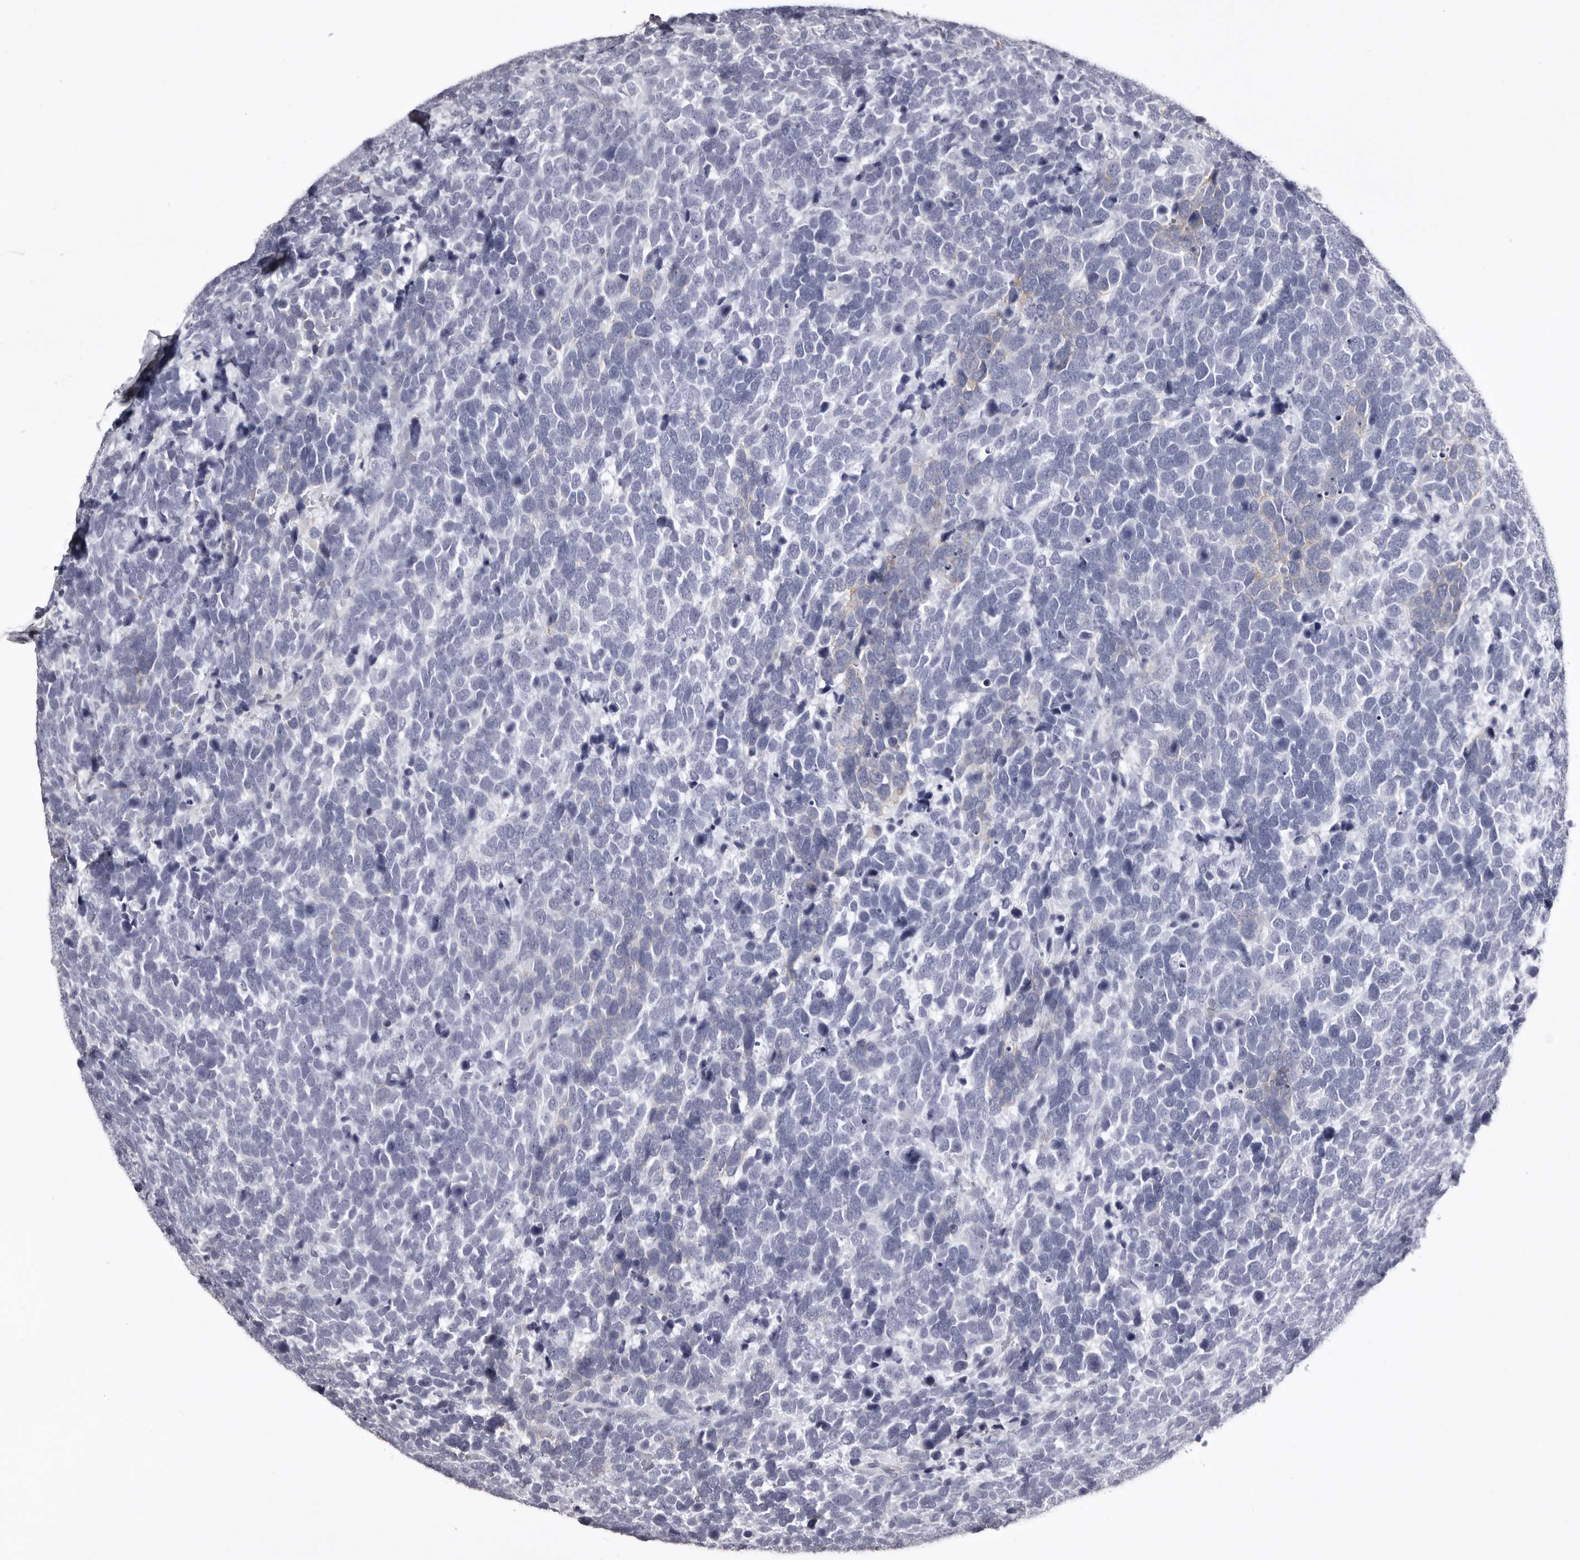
{"staining": {"intensity": "negative", "quantity": "none", "location": "none"}, "tissue": "urothelial cancer", "cell_type": "Tumor cells", "image_type": "cancer", "snomed": [{"axis": "morphology", "description": "Urothelial carcinoma, High grade"}, {"axis": "topography", "description": "Urinary bladder"}], "caption": "High power microscopy photomicrograph of an immunohistochemistry (IHC) photomicrograph of urothelial carcinoma (high-grade), revealing no significant staining in tumor cells.", "gene": "LAD1", "patient": {"sex": "female", "age": 82}}